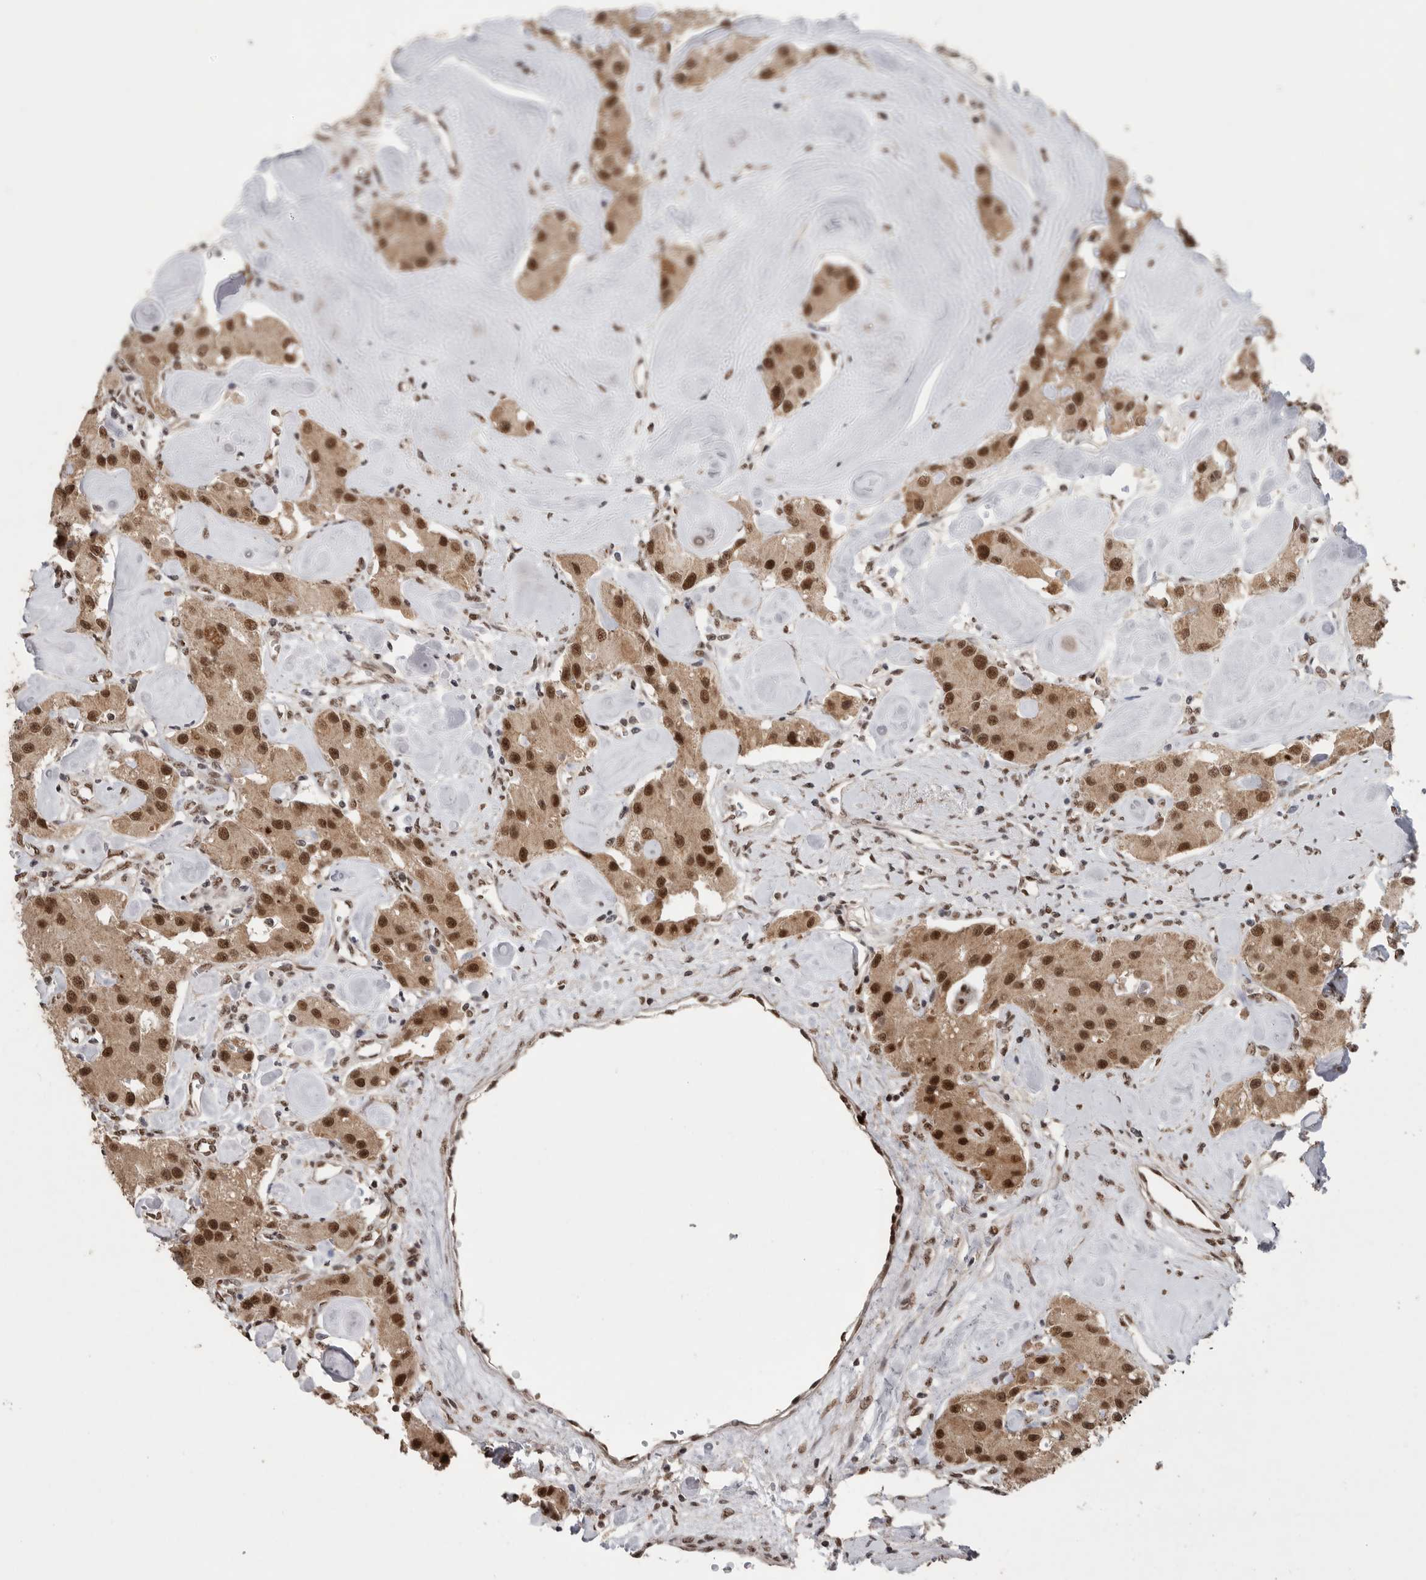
{"staining": {"intensity": "strong", "quantity": ">75%", "location": "cytoplasmic/membranous,nuclear"}, "tissue": "carcinoid", "cell_type": "Tumor cells", "image_type": "cancer", "snomed": [{"axis": "morphology", "description": "Carcinoid, malignant, NOS"}, {"axis": "topography", "description": "Pancreas"}], "caption": "Immunohistochemistry (IHC) of human carcinoid reveals high levels of strong cytoplasmic/membranous and nuclear expression in about >75% of tumor cells.", "gene": "PPP1R10", "patient": {"sex": "male", "age": 41}}